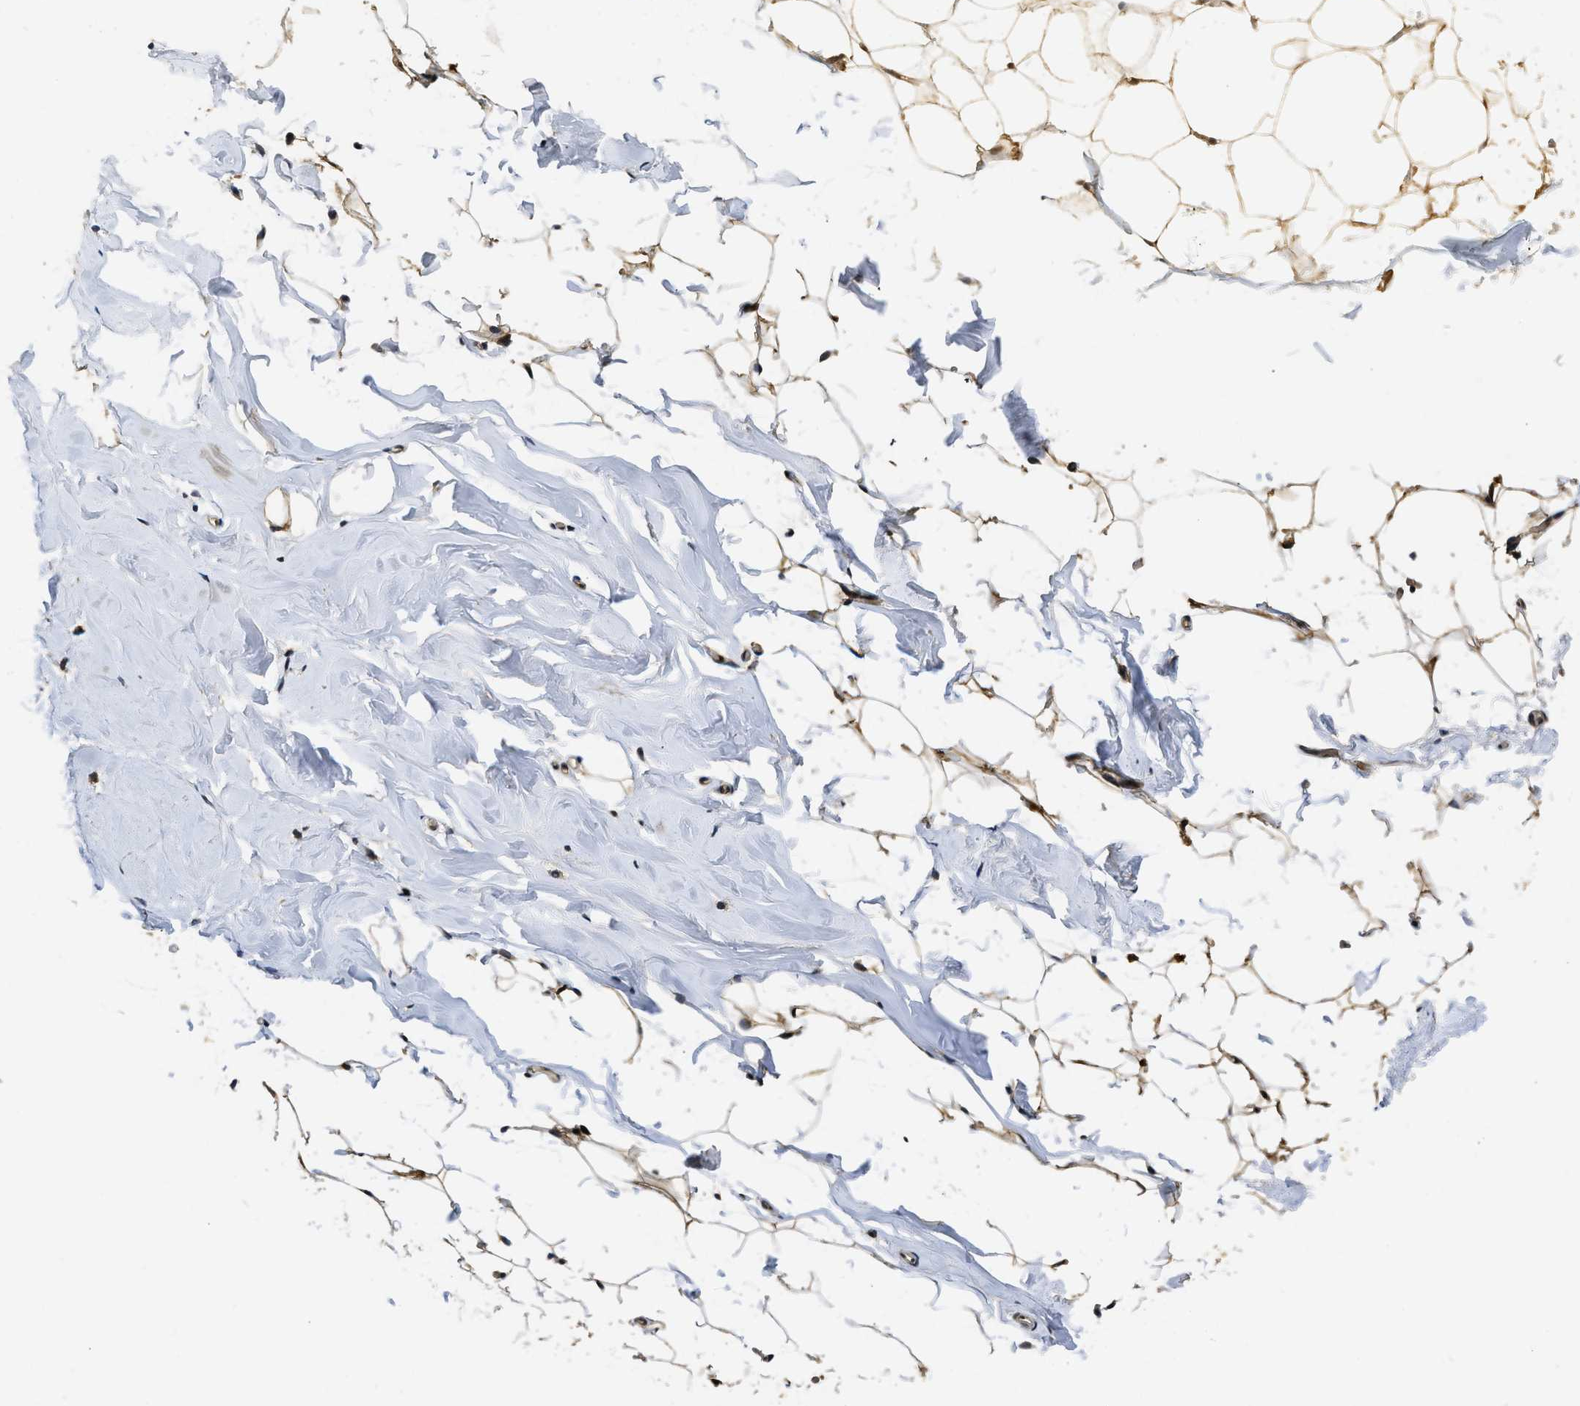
{"staining": {"intensity": "moderate", "quantity": ">75%", "location": "cytoplasmic/membranous,nuclear"}, "tissue": "adipose tissue", "cell_type": "Adipocytes", "image_type": "normal", "snomed": [{"axis": "morphology", "description": "Normal tissue, NOS"}, {"axis": "topography", "description": "Breast"}, {"axis": "topography", "description": "Soft tissue"}], "caption": "This image demonstrates unremarkable adipose tissue stained with immunohistochemistry (IHC) to label a protein in brown. The cytoplasmic/membranous,nuclear of adipocytes show moderate positivity for the protein. Nuclei are counter-stained blue.", "gene": "ADSL", "patient": {"sex": "female", "age": 75}}